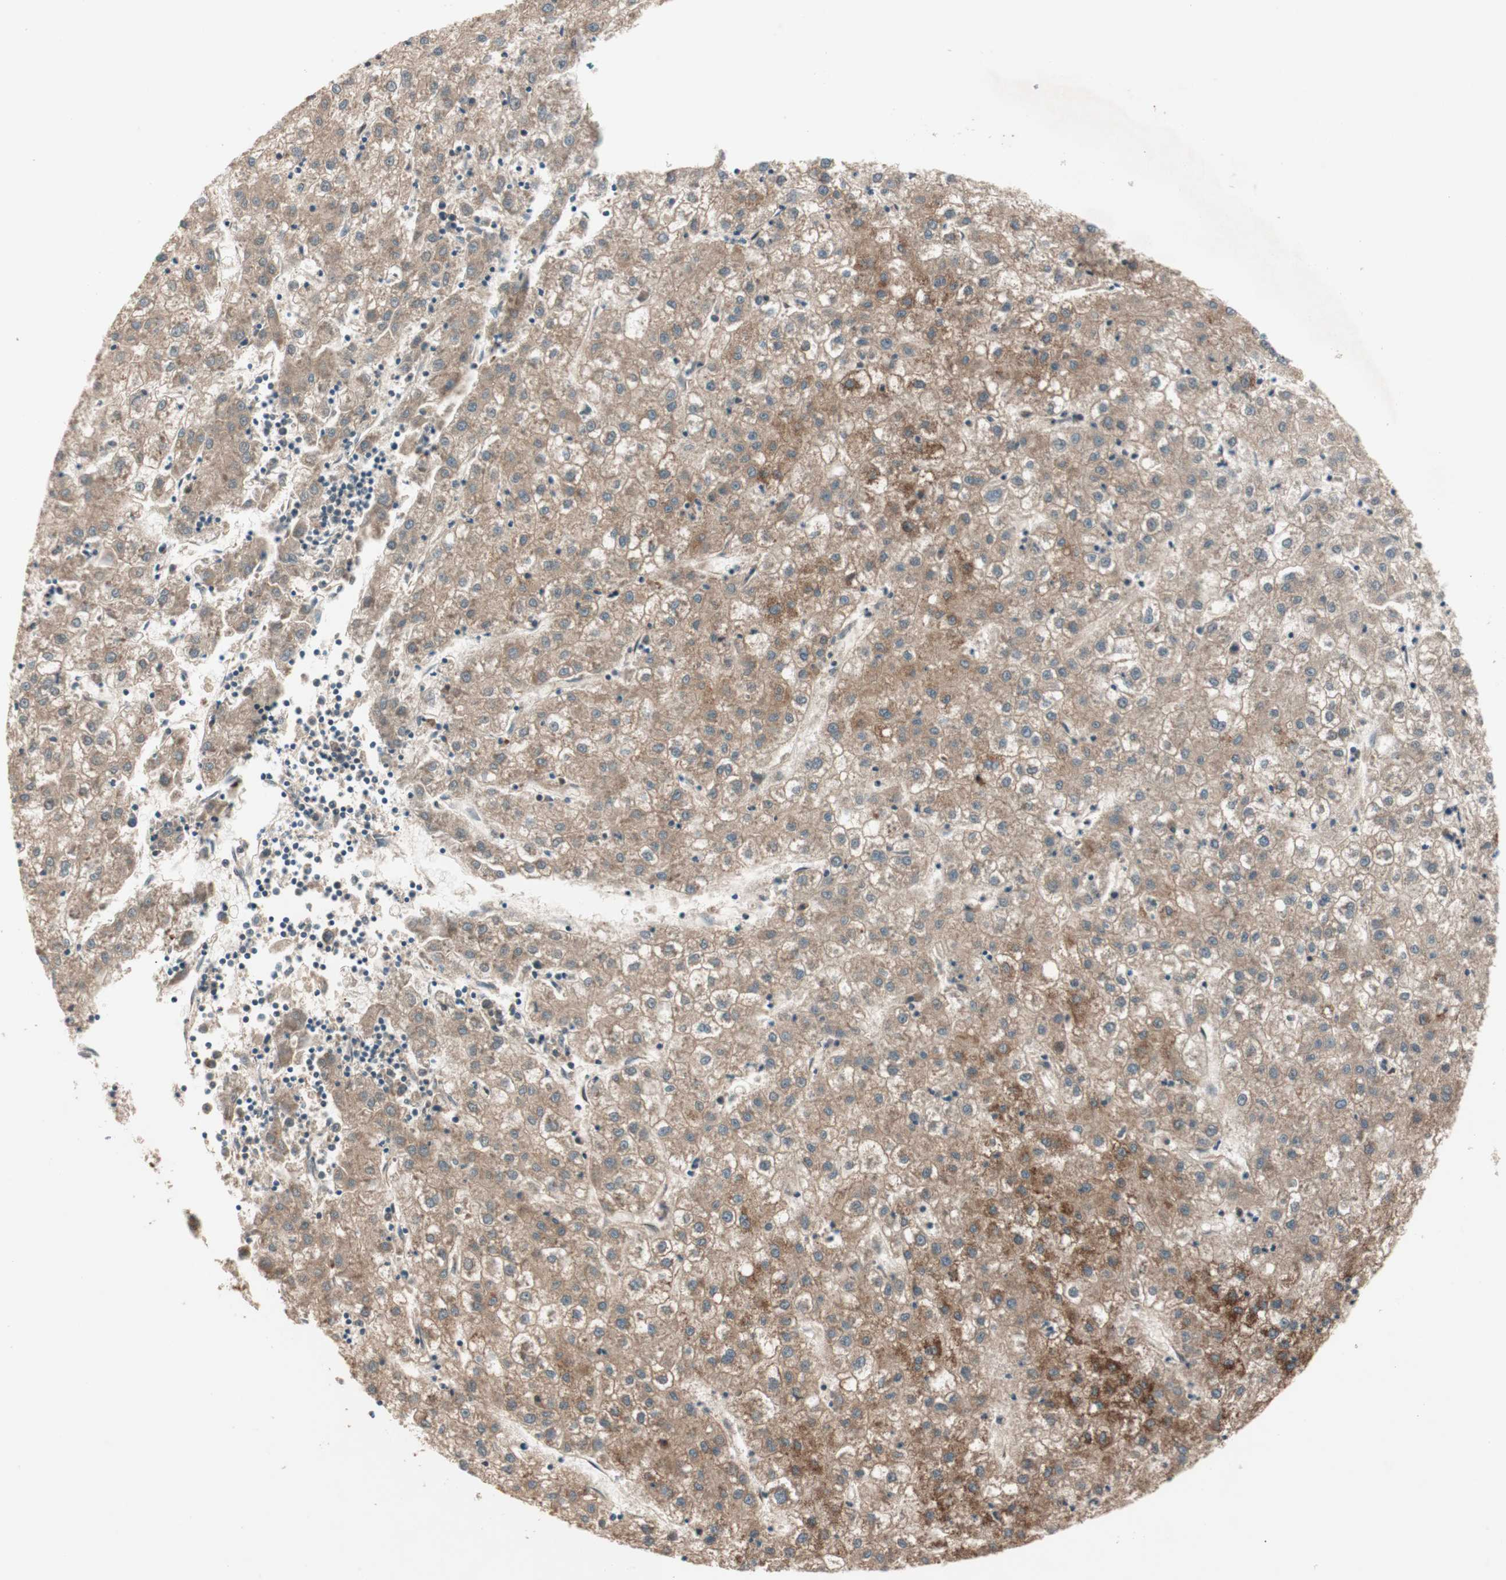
{"staining": {"intensity": "moderate", "quantity": ">75%", "location": "cytoplasmic/membranous"}, "tissue": "liver cancer", "cell_type": "Tumor cells", "image_type": "cancer", "snomed": [{"axis": "morphology", "description": "Carcinoma, Hepatocellular, NOS"}, {"axis": "topography", "description": "Liver"}], "caption": "Immunohistochemistry (IHC) photomicrograph of liver hepatocellular carcinoma stained for a protein (brown), which reveals medium levels of moderate cytoplasmic/membranous expression in approximately >75% of tumor cells.", "gene": "CC2D1A", "patient": {"sex": "male", "age": 72}}